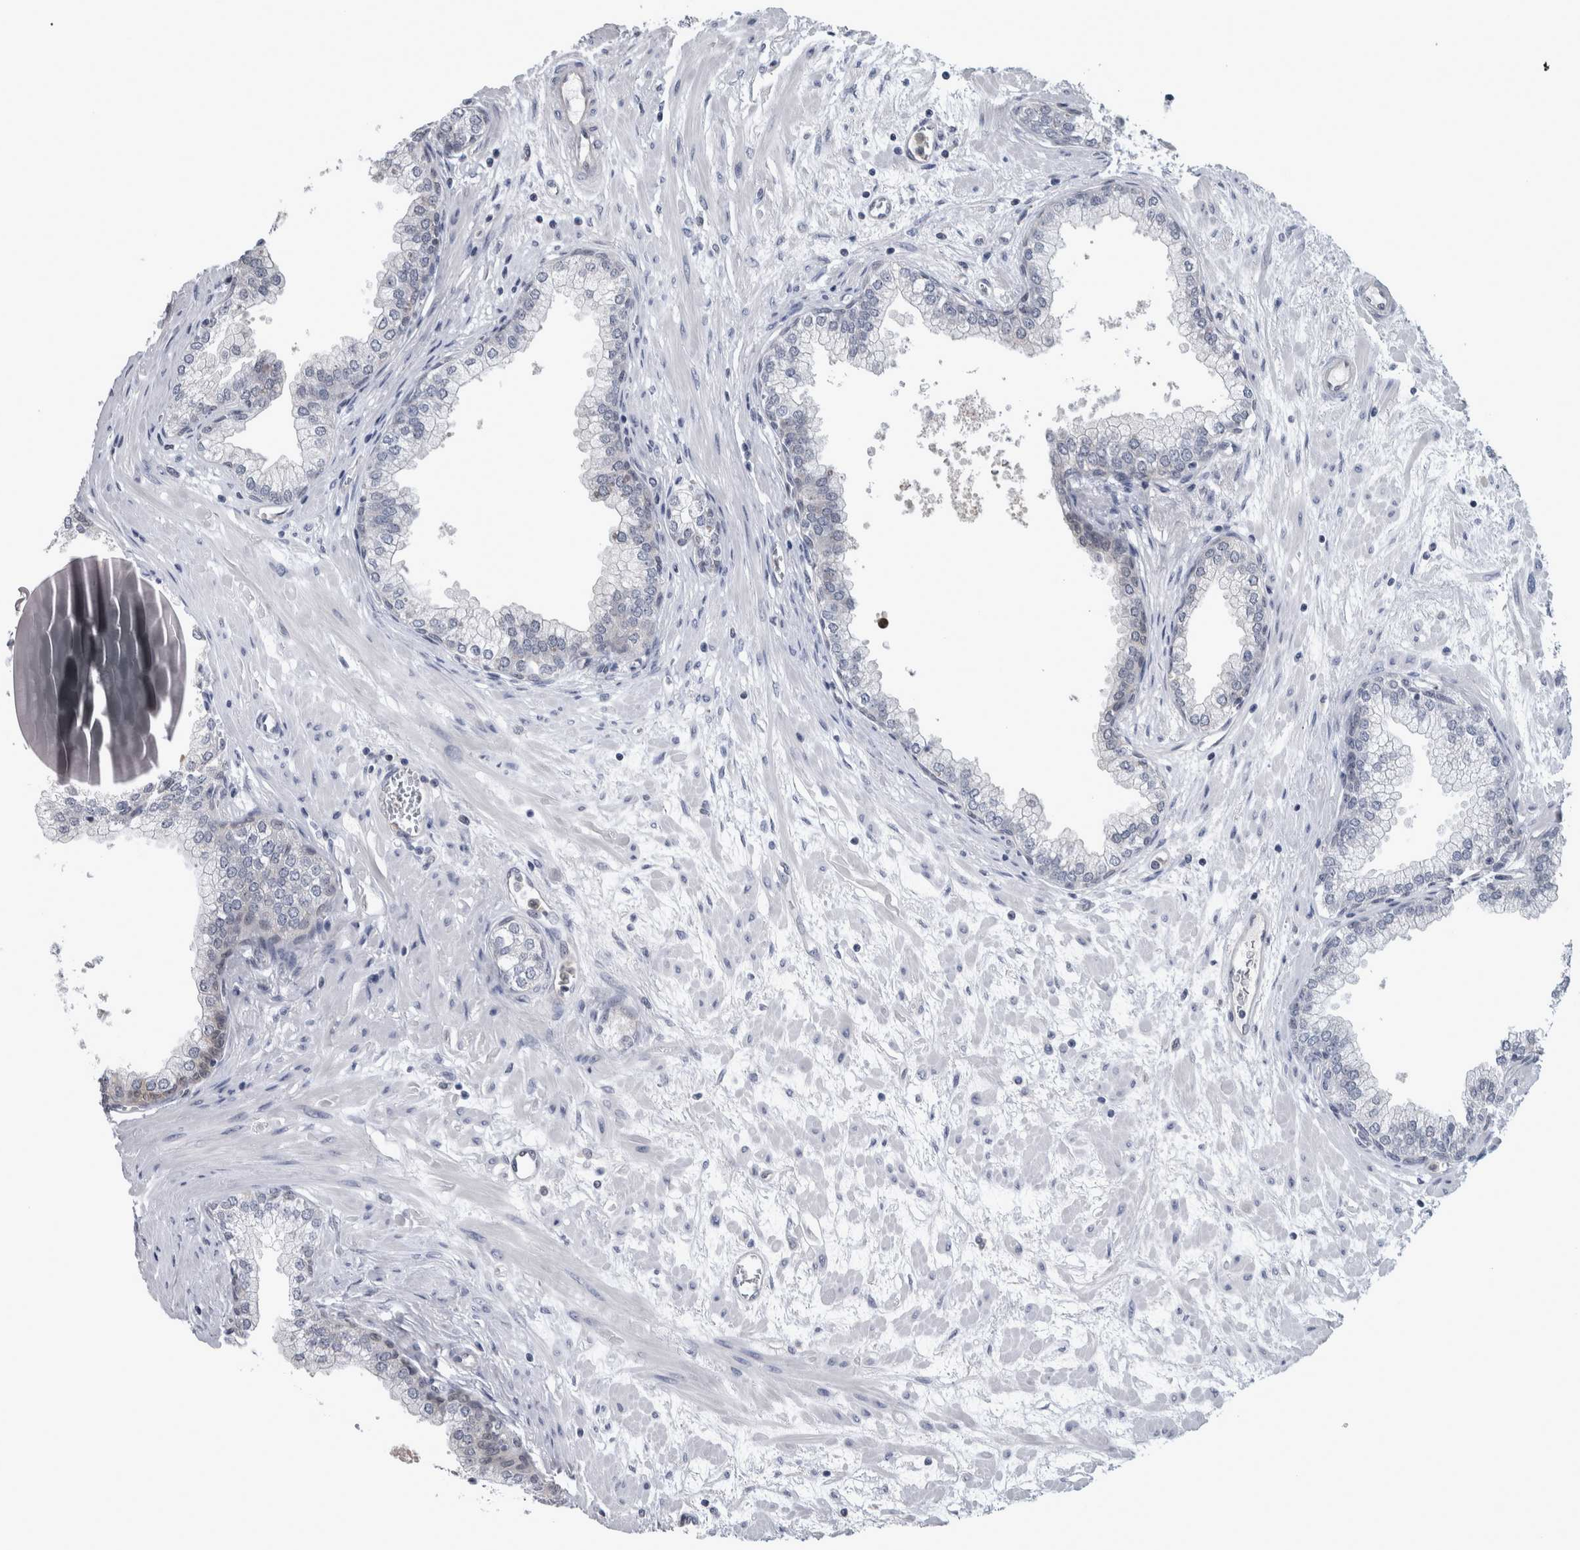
{"staining": {"intensity": "negative", "quantity": "none", "location": "none"}, "tissue": "prostate", "cell_type": "Glandular cells", "image_type": "normal", "snomed": [{"axis": "morphology", "description": "Normal tissue, NOS"}, {"axis": "morphology", "description": "Urothelial carcinoma, Low grade"}, {"axis": "topography", "description": "Urinary bladder"}, {"axis": "topography", "description": "Prostate"}], "caption": "High power microscopy photomicrograph of an IHC micrograph of benign prostate, revealing no significant expression in glandular cells.", "gene": "NAPRT", "patient": {"sex": "male", "age": 60}}